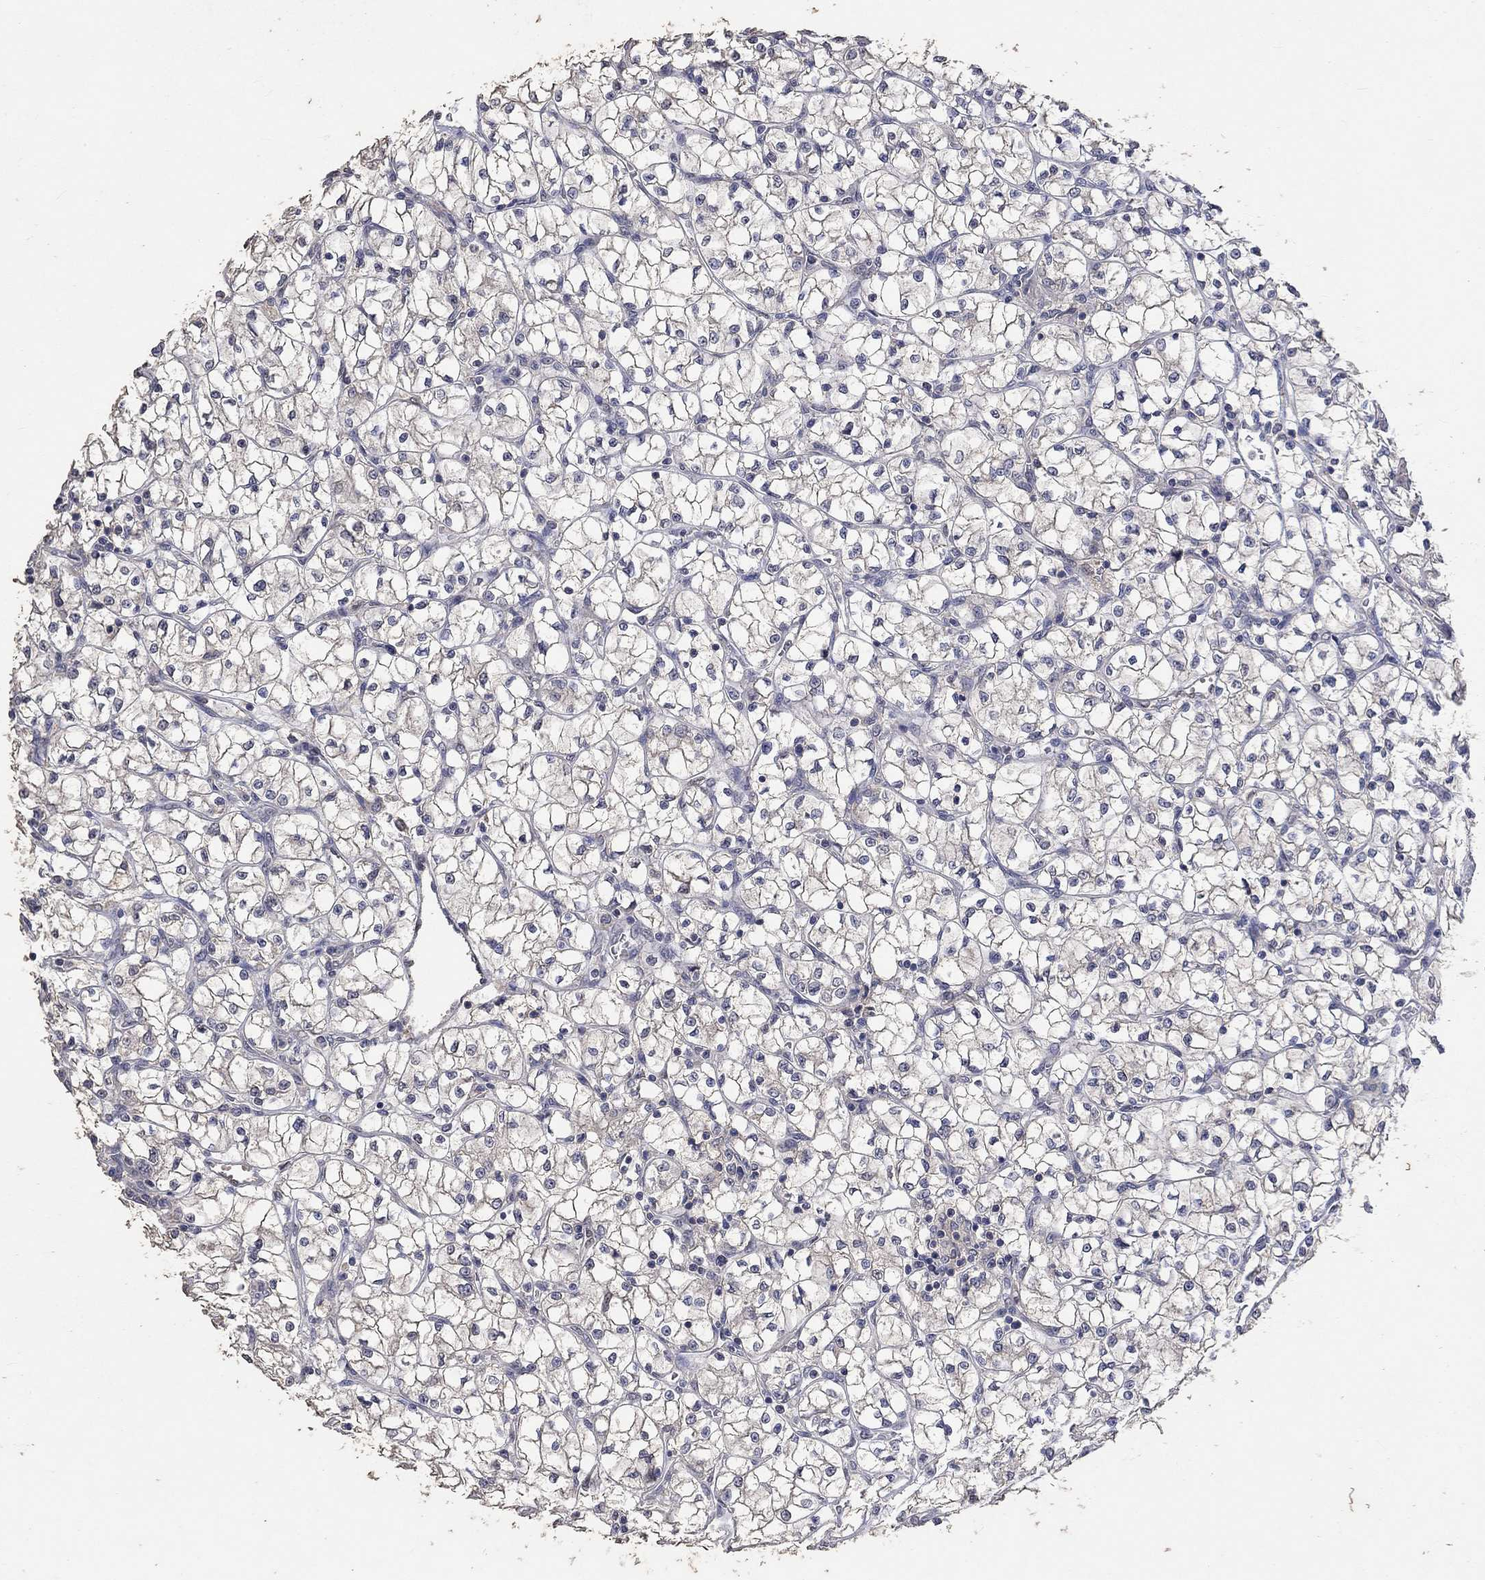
{"staining": {"intensity": "negative", "quantity": "none", "location": "none"}, "tissue": "renal cancer", "cell_type": "Tumor cells", "image_type": "cancer", "snomed": [{"axis": "morphology", "description": "Adenocarcinoma, NOS"}, {"axis": "topography", "description": "Kidney"}], "caption": "Immunohistochemistry image of renal cancer (adenocarcinoma) stained for a protein (brown), which displays no staining in tumor cells.", "gene": "PTPN20", "patient": {"sex": "female", "age": 64}}